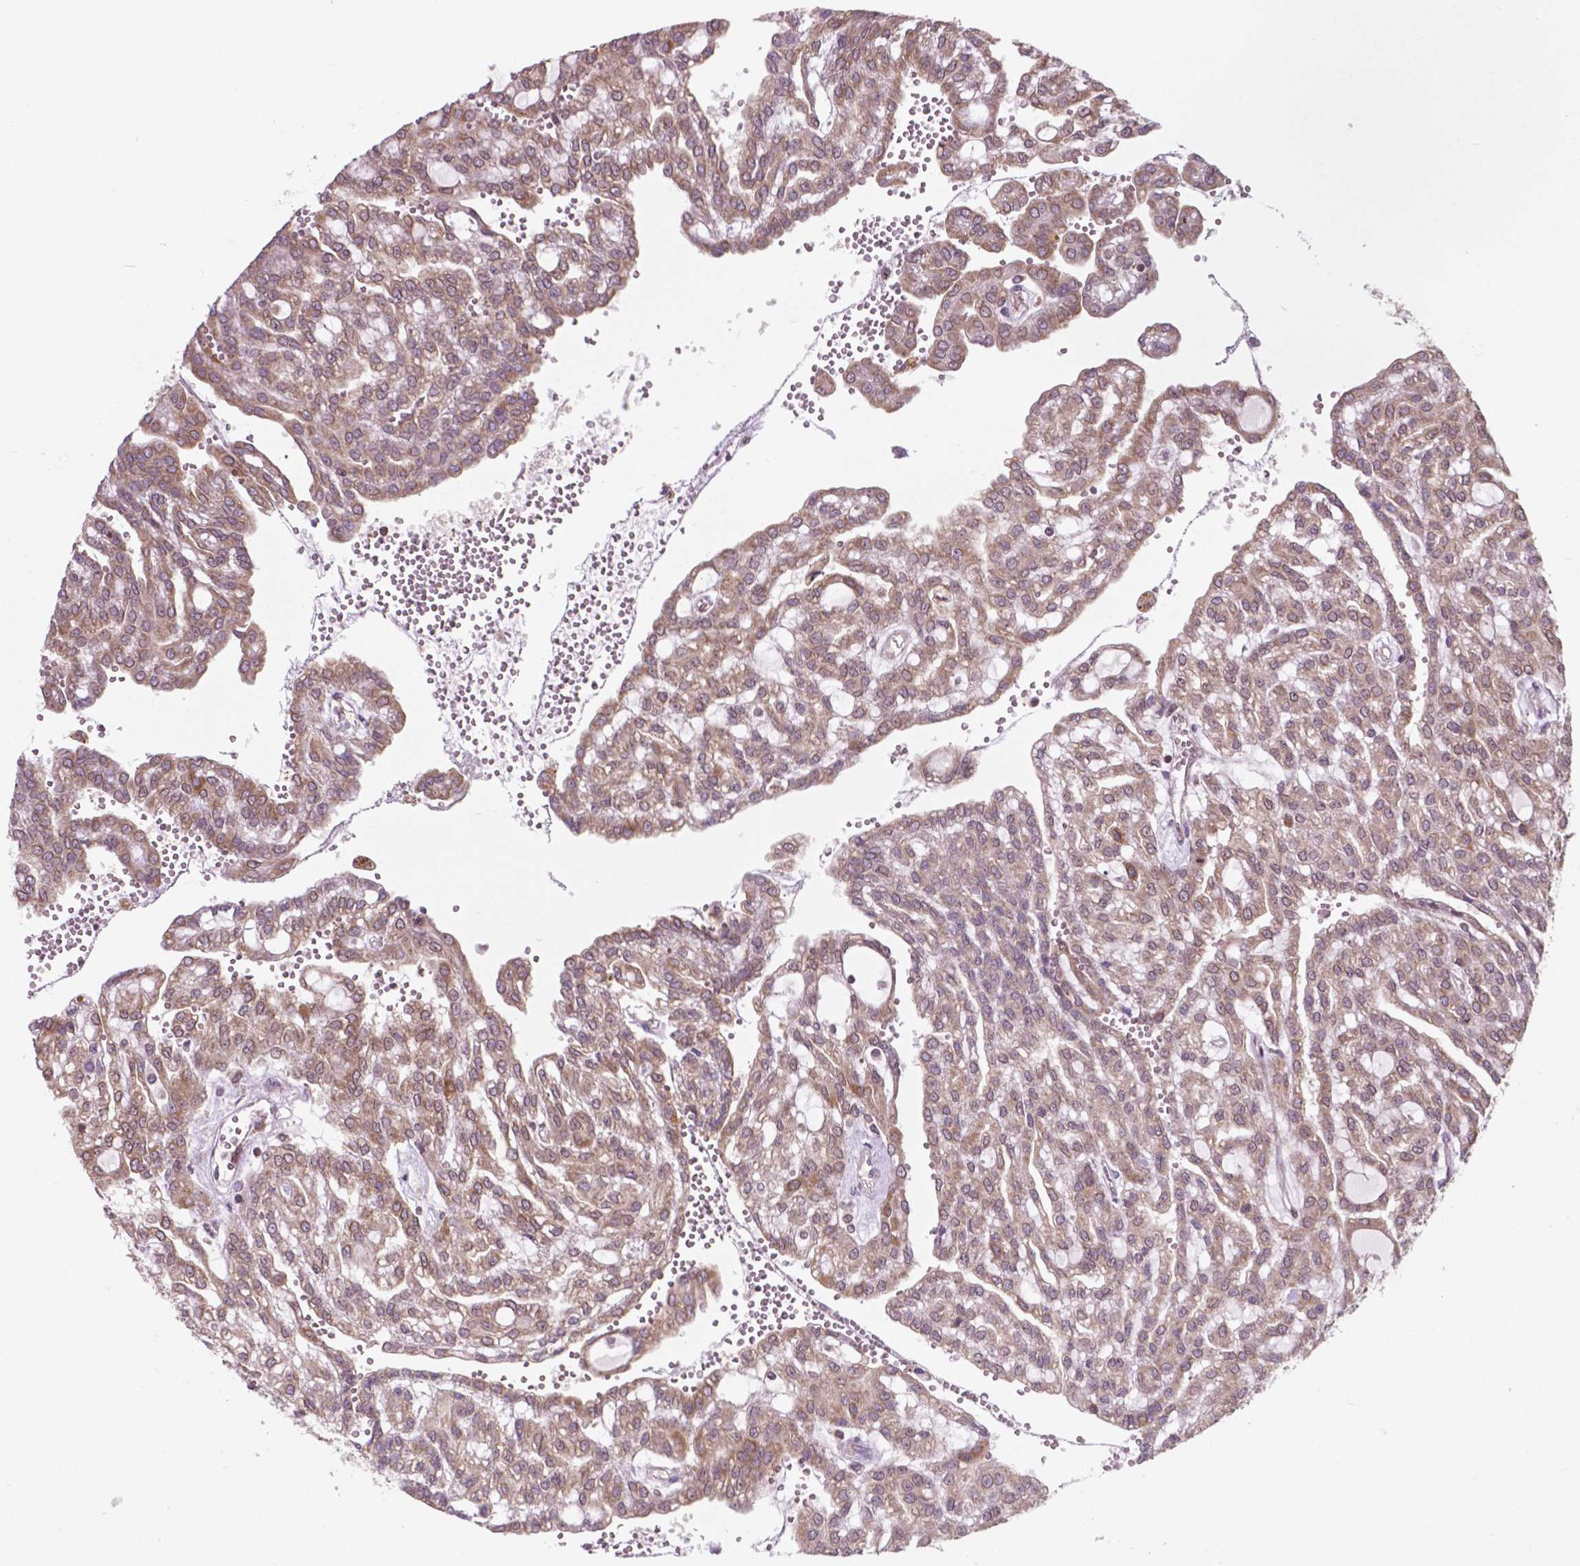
{"staining": {"intensity": "weak", "quantity": ">75%", "location": "cytoplasmic/membranous,nuclear"}, "tissue": "renal cancer", "cell_type": "Tumor cells", "image_type": "cancer", "snomed": [{"axis": "morphology", "description": "Adenocarcinoma, NOS"}, {"axis": "topography", "description": "Kidney"}], "caption": "Weak cytoplasmic/membranous and nuclear staining is identified in approximately >75% of tumor cells in renal cancer (adenocarcinoma). (IHC, brightfield microscopy, high magnification).", "gene": "MRPL33", "patient": {"sex": "male", "age": 63}}